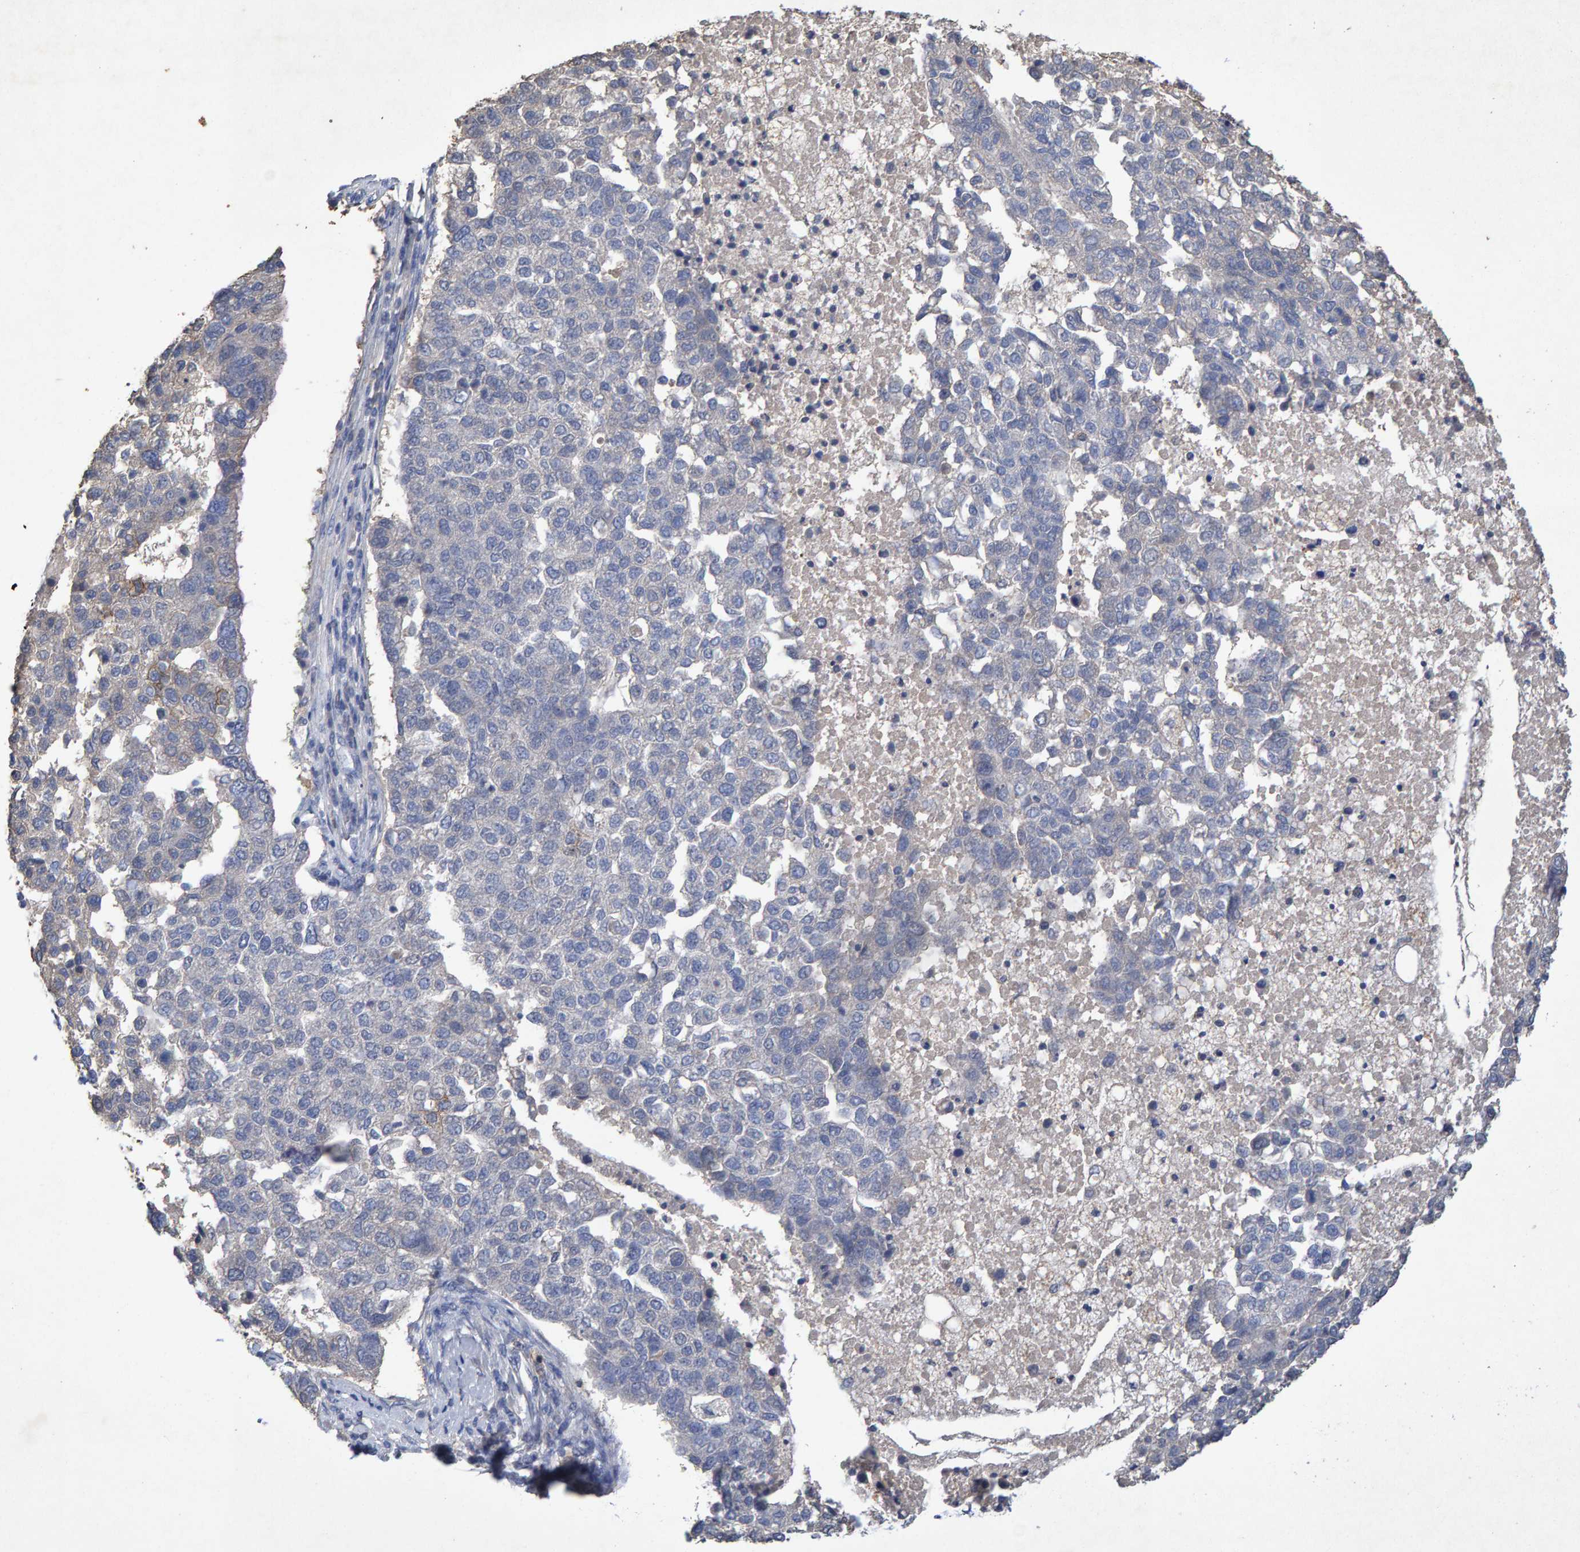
{"staining": {"intensity": "weak", "quantity": "<25%", "location": "cytoplasmic/membranous"}, "tissue": "pancreatic cancer", "cell_type": "Tumor cells", "image_type": "cancer", "snomed": [{"axis": "morphology", "description": "Adenocarcinoma, NOS"}, {"axis": "topography", "description": "Pancreas"}], "caption": "There is no significant staining in tumor cells of adenocarcinoma (pancreatic). (IHC, brightfield microscopy, high magnification).", "gene": "CTH", "patient": {"sex": "female", "age": 61}}